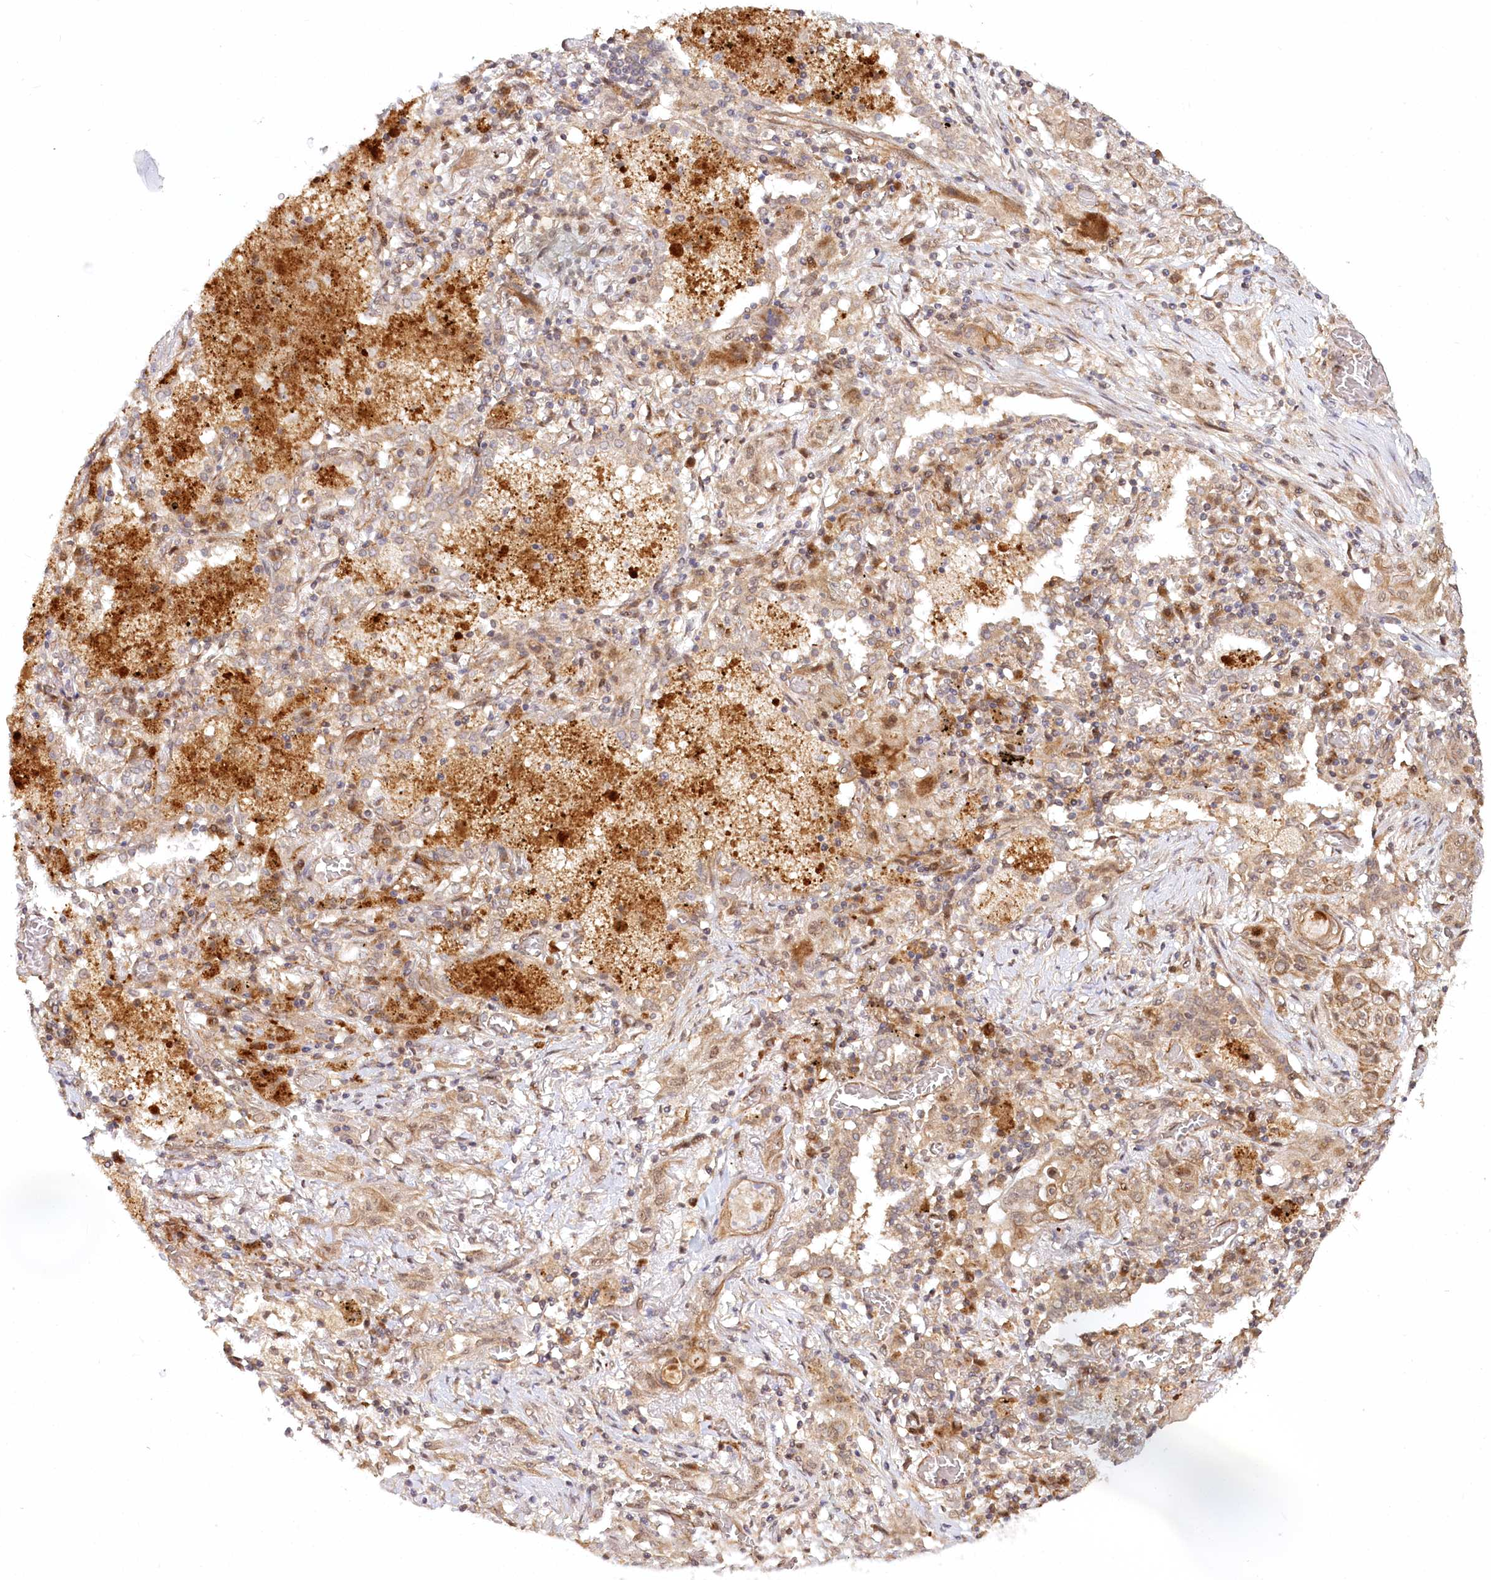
{"staining": {"intensity": "moderate", "quantity": ">75%", "location": "cytoplasmic/membranous"}, "tissue": "lung cancer", "cell_type": "Tumor cells", "image_type": "cancer", "snomed": [{"axis": "morphology", "description": "Squamous cell carcinoma, NOS"}, {"axis": "topography", "description": "Lung"}], "caption": "High-power microscopy captured an immunohistochemistry histopathology image of squamous cell carcinoma (lung), revealing moderate cytoplasmic/membranous expression in about >75% of tumor cells.", "gene": "CEP70", "patient": {"sex": "female", "age": 47}}